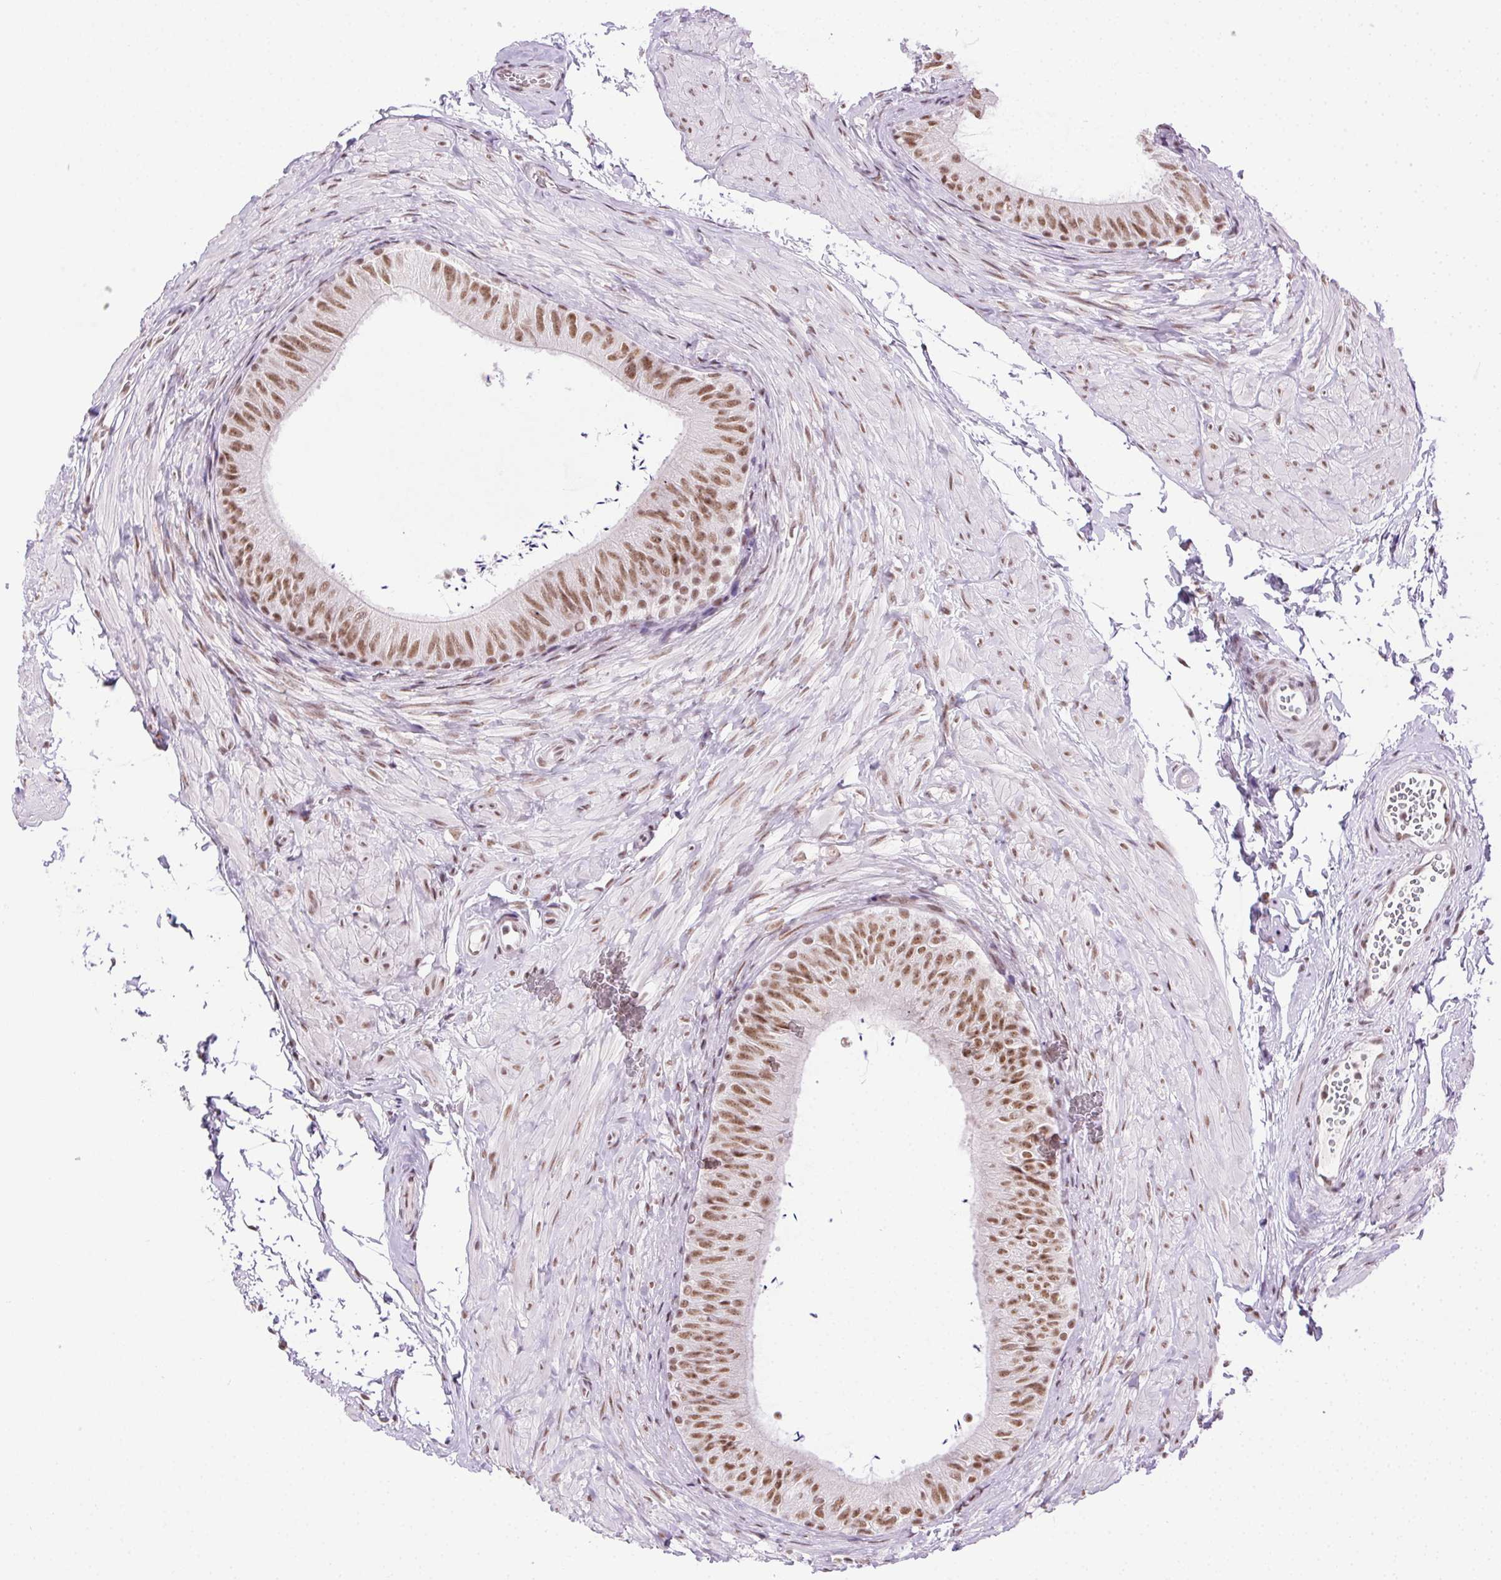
{"staining": {"intensity": "moderate", "quantity": ">75%", "location": "nuclear"}, "tissue": "epididymis", "cell_type": "Glandular cells", "image_type": "normal", "snomed": [{"axis": "morphology", "description": "Normal tissue, NOS"}, {"axis": "topography", "description": "Epididymis, spermatic cord, NOS"}, {"axis": "topography", "description": "Epididymis"}, {"axis": "topography", "description": "Peripheral nerve tissue"}], "caption": "Immunohistochemical staining of unremarkable epididymis reveals medium levels of moderate nuclear expression in approximately >75% of glandular cells. Using DAB (3,3'-diaminobenzidine) (brown) and hematoxylin (blue) stains, captured at high magnification using brightfield microscopy.", "gene": "TRA2B", "patient": {"sex": "male", "age": 29}}